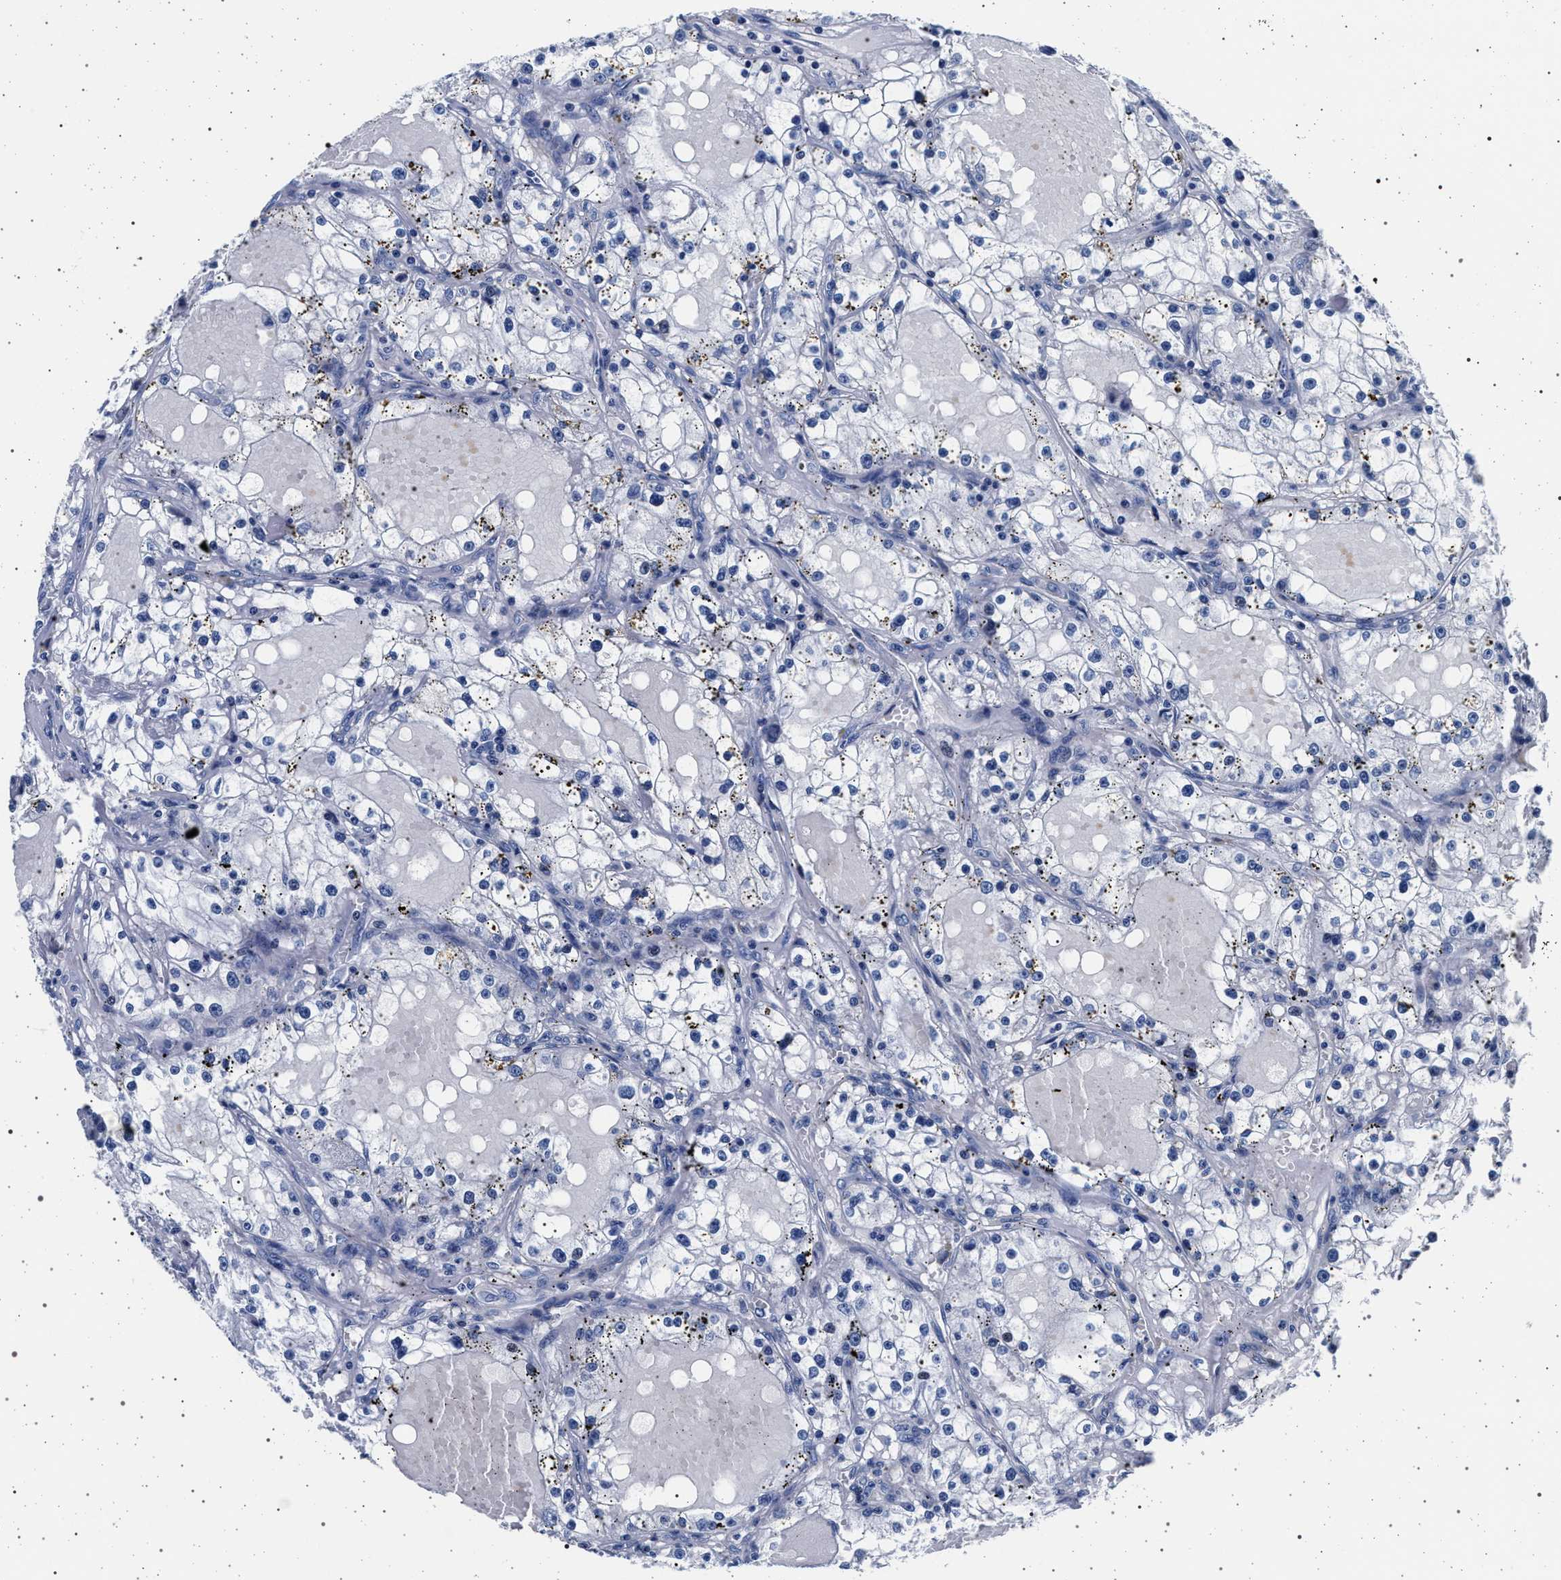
{"staining": {"intensity": "negative", "quantity": "none", "location": "none"}, "tissue": "renal cancer", "cell_type": "Tumor cells", "image_type": "cancer", "snomed": [{"axis": "morphology", "description": "Adenocarcinoma, NOS"}, {"axis": "topography", "description": "Kidney"}], "caption": "Immunohistochemistry (IHC) histopathology image of human adenocarcinoma (renal) stained for a protein (brown), which reveals no expression in tumor cells.", "gene": "SLC9A1", "patient": {"sex": "male", "age": 56}}